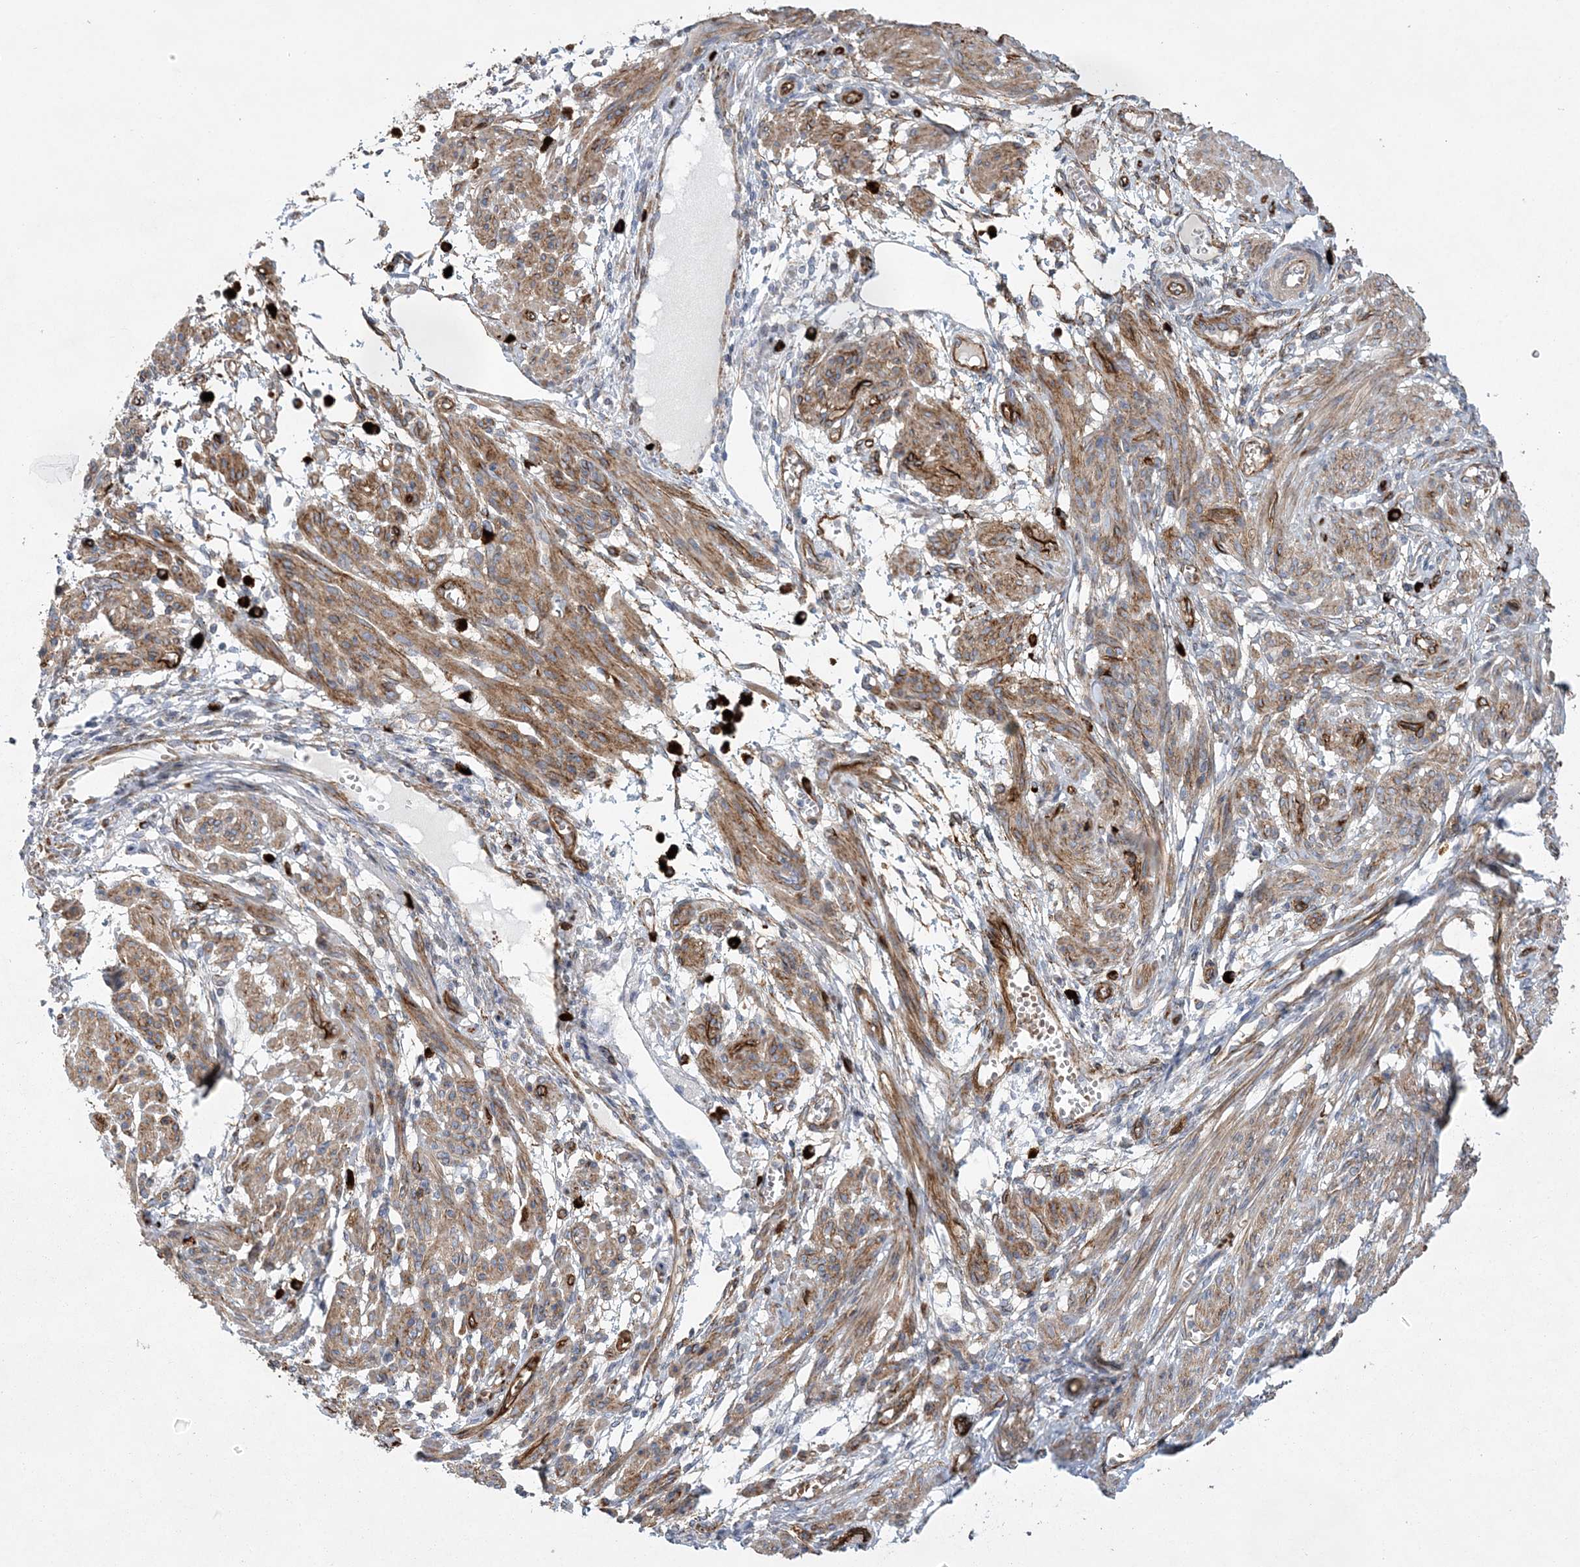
{"staining": {"intensity": "moderate", "quantity": ">75%", "location": "cytoplasmic/membranous"}, "tissue": "smooth muscle", "cell_type": "Smooth muscle cells", "image_type": "normal", "snomed": [{"axis": "morphology", "description": "Normal tissue, NOS"}, {"axis": "topography", "description": "Smooth muscle"}], "caption": "Moderate cytoplasmic/membranous positivity for a protein is appreciated in approximately >75% of smooth muscle cells of normal smooth muscle using immunohistochemistry.", "gene": "CALN1", "patient": {"sex": "female", "age": 39}}